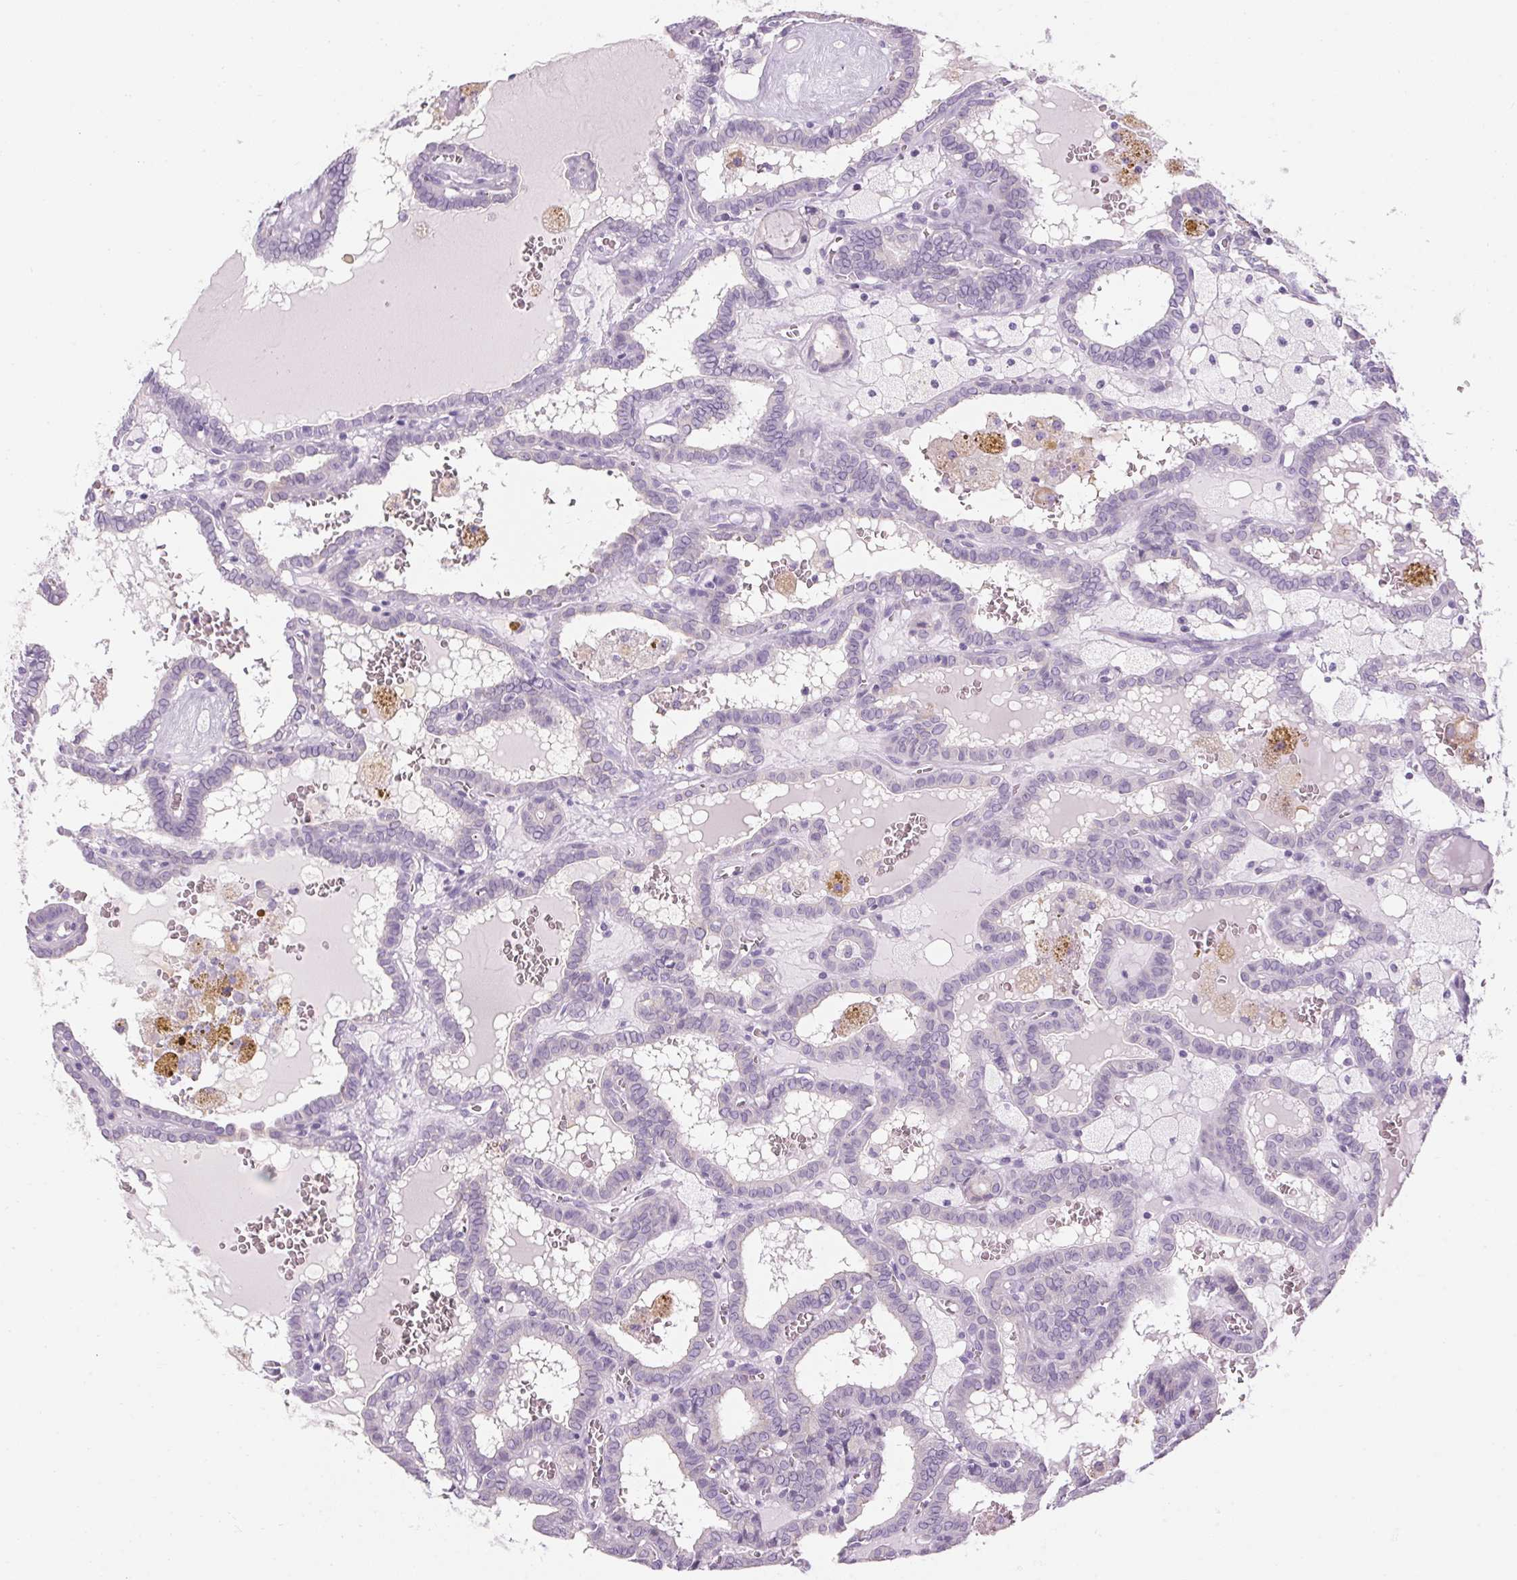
{"staining": {"intensity": "negative", "quantity": "none", "location": "none"}, "tissue": "thyroid cancer", "cell_type": "Tumor cells", "image_type": "cancer", "snomed": [{"axis": "morphology", "description": "Papillary adenocarcinoma, NOS"}, {"axis": "topography", "description": "Thyroid gland"}], "caption": "This is an immunohistochemistry image of human papillary adenocarcinoma (thyroid). There is no positivity in tumor cells.", "gene": "RPTN", "patient": {"sex": "female", "age": 39}}